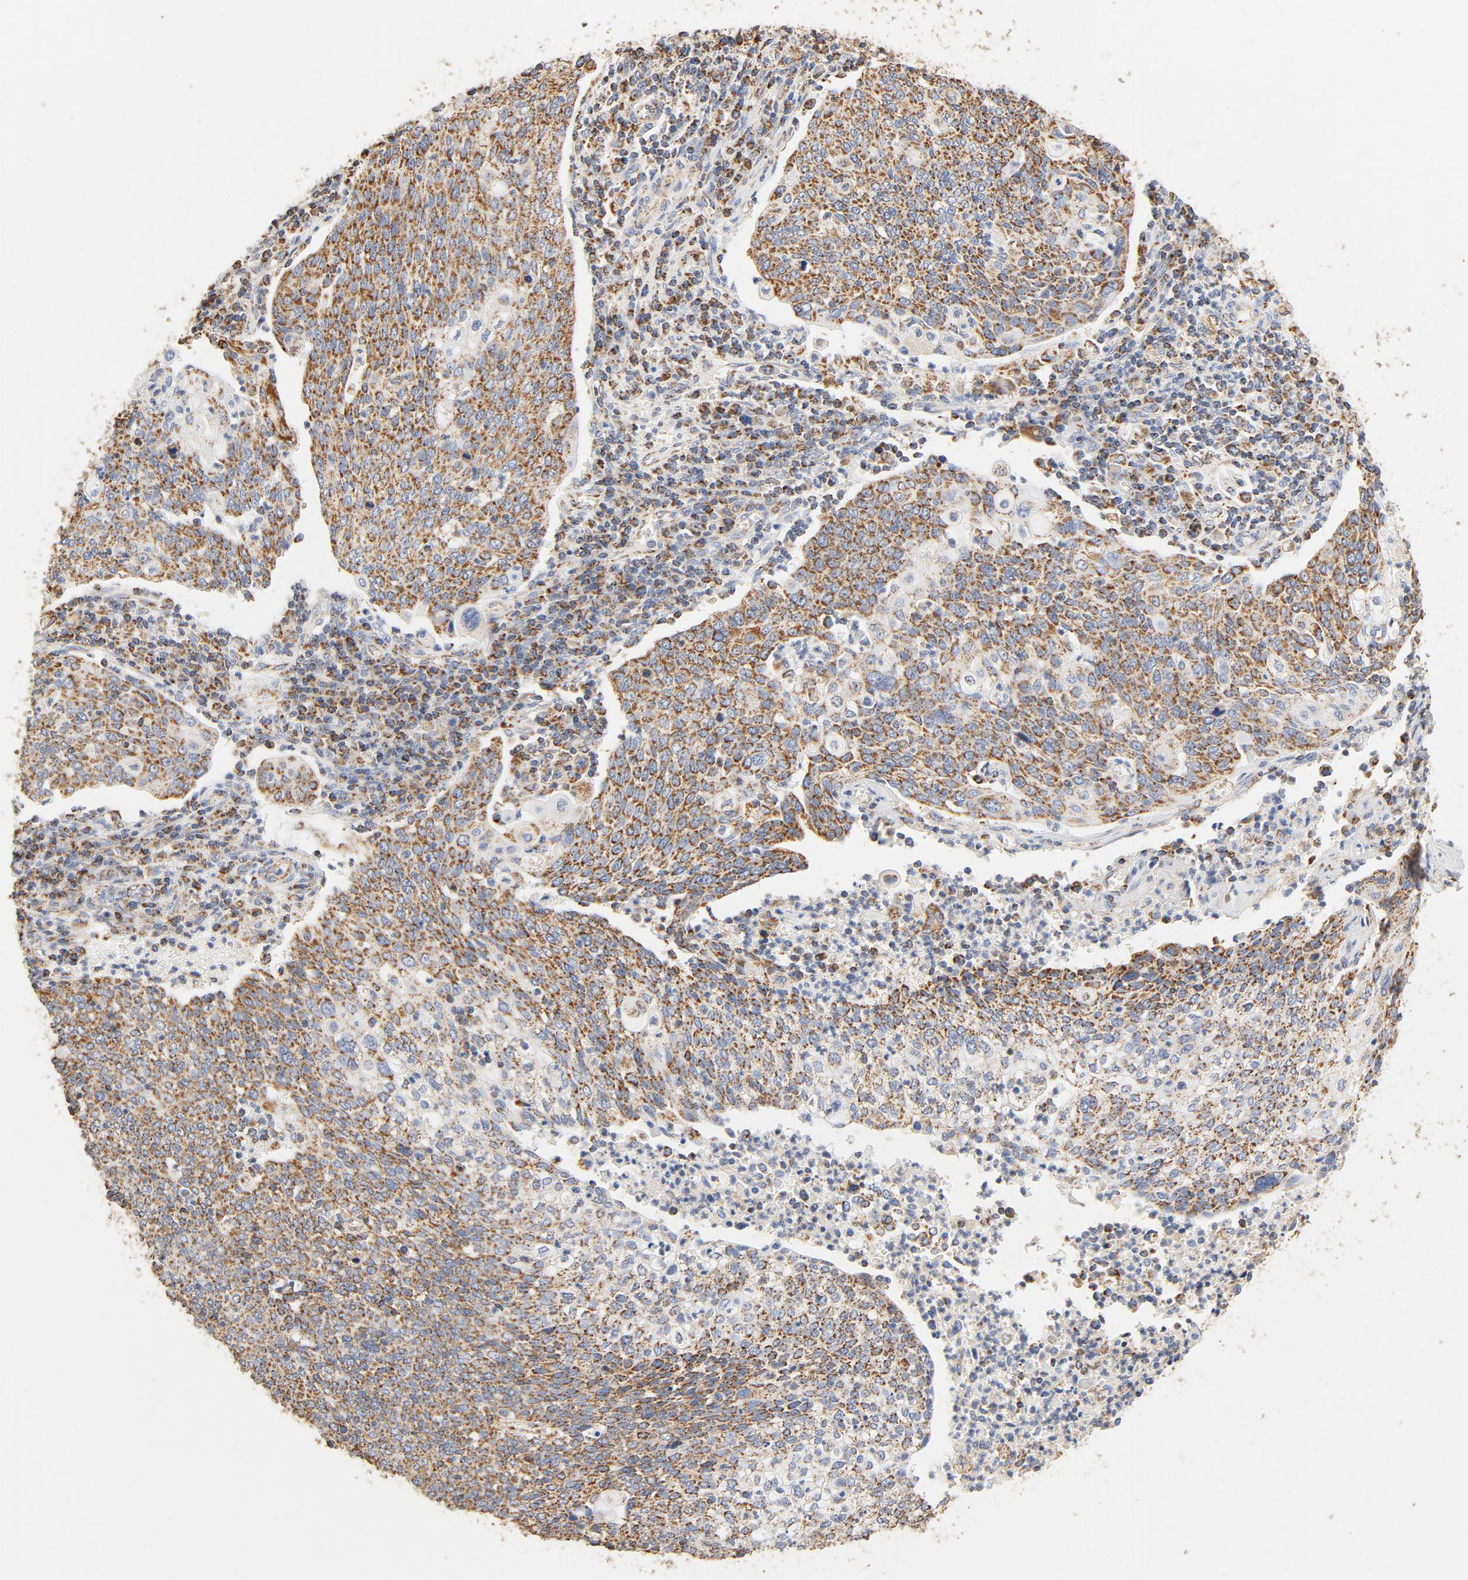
{"staining": {"intensity": "moderate", "quantity": ">75%", "location": "cytoplasmic/membranous"}, "tissue": "cervical cancer", "cell_type": "Tumor cells", "image_type": "cancer", "snomed": [{"axis": "morphology", "description": "Squamous cell carcinoma, NOS"}, {"axis": "topography", "description": "Cervix"}], "caption": "IHC (DAB) staining of human squamous cell carcinoma (cervical) demonstrates moderate cytoplasmic/membranous protein positivity in approximately >75% of tumor cells. (Brightfield microscopy of DAB IHC at high magnification).", "gene": "COX4I1", "patient": {"sex": "female", "age": 40}}